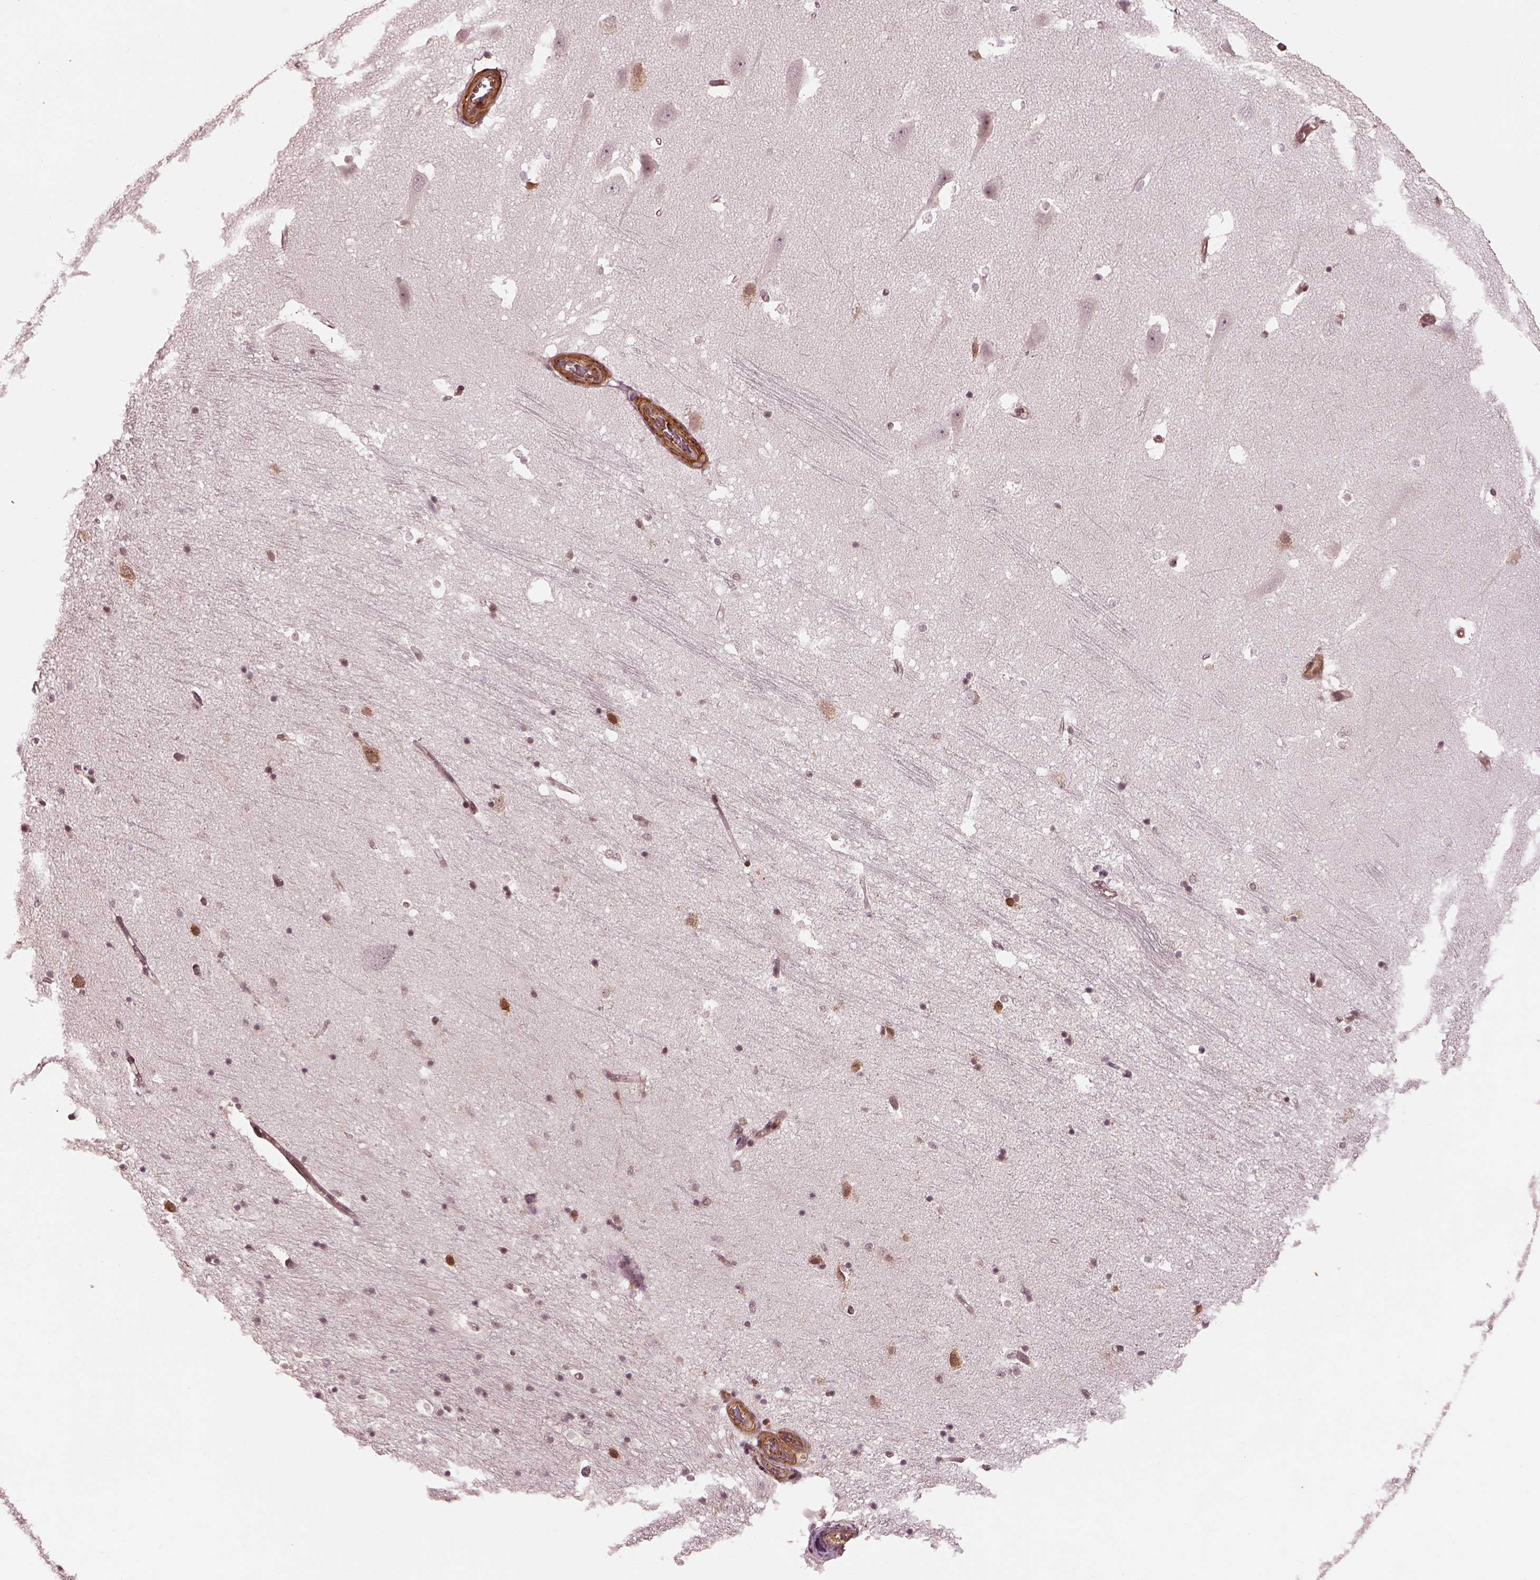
{"staining": {"intensity": "weak", "quantity": "<25%", "location": "cytoplasmic/membranous"}, "tissue": "hippocampus", "cell_type": "Glial cells", "image_type": "normal", "snomed": [{"axis": "morphology", "description": "Normal tissue, NOS"}, {"axis": "topography", "description": "Hippocampus"}], "caption": "IHC of unremarkable human hippocampus exhibits no staining in glial cells.", "gene": "LSM14A", "patient": {"sex": "male", "age": 44}}